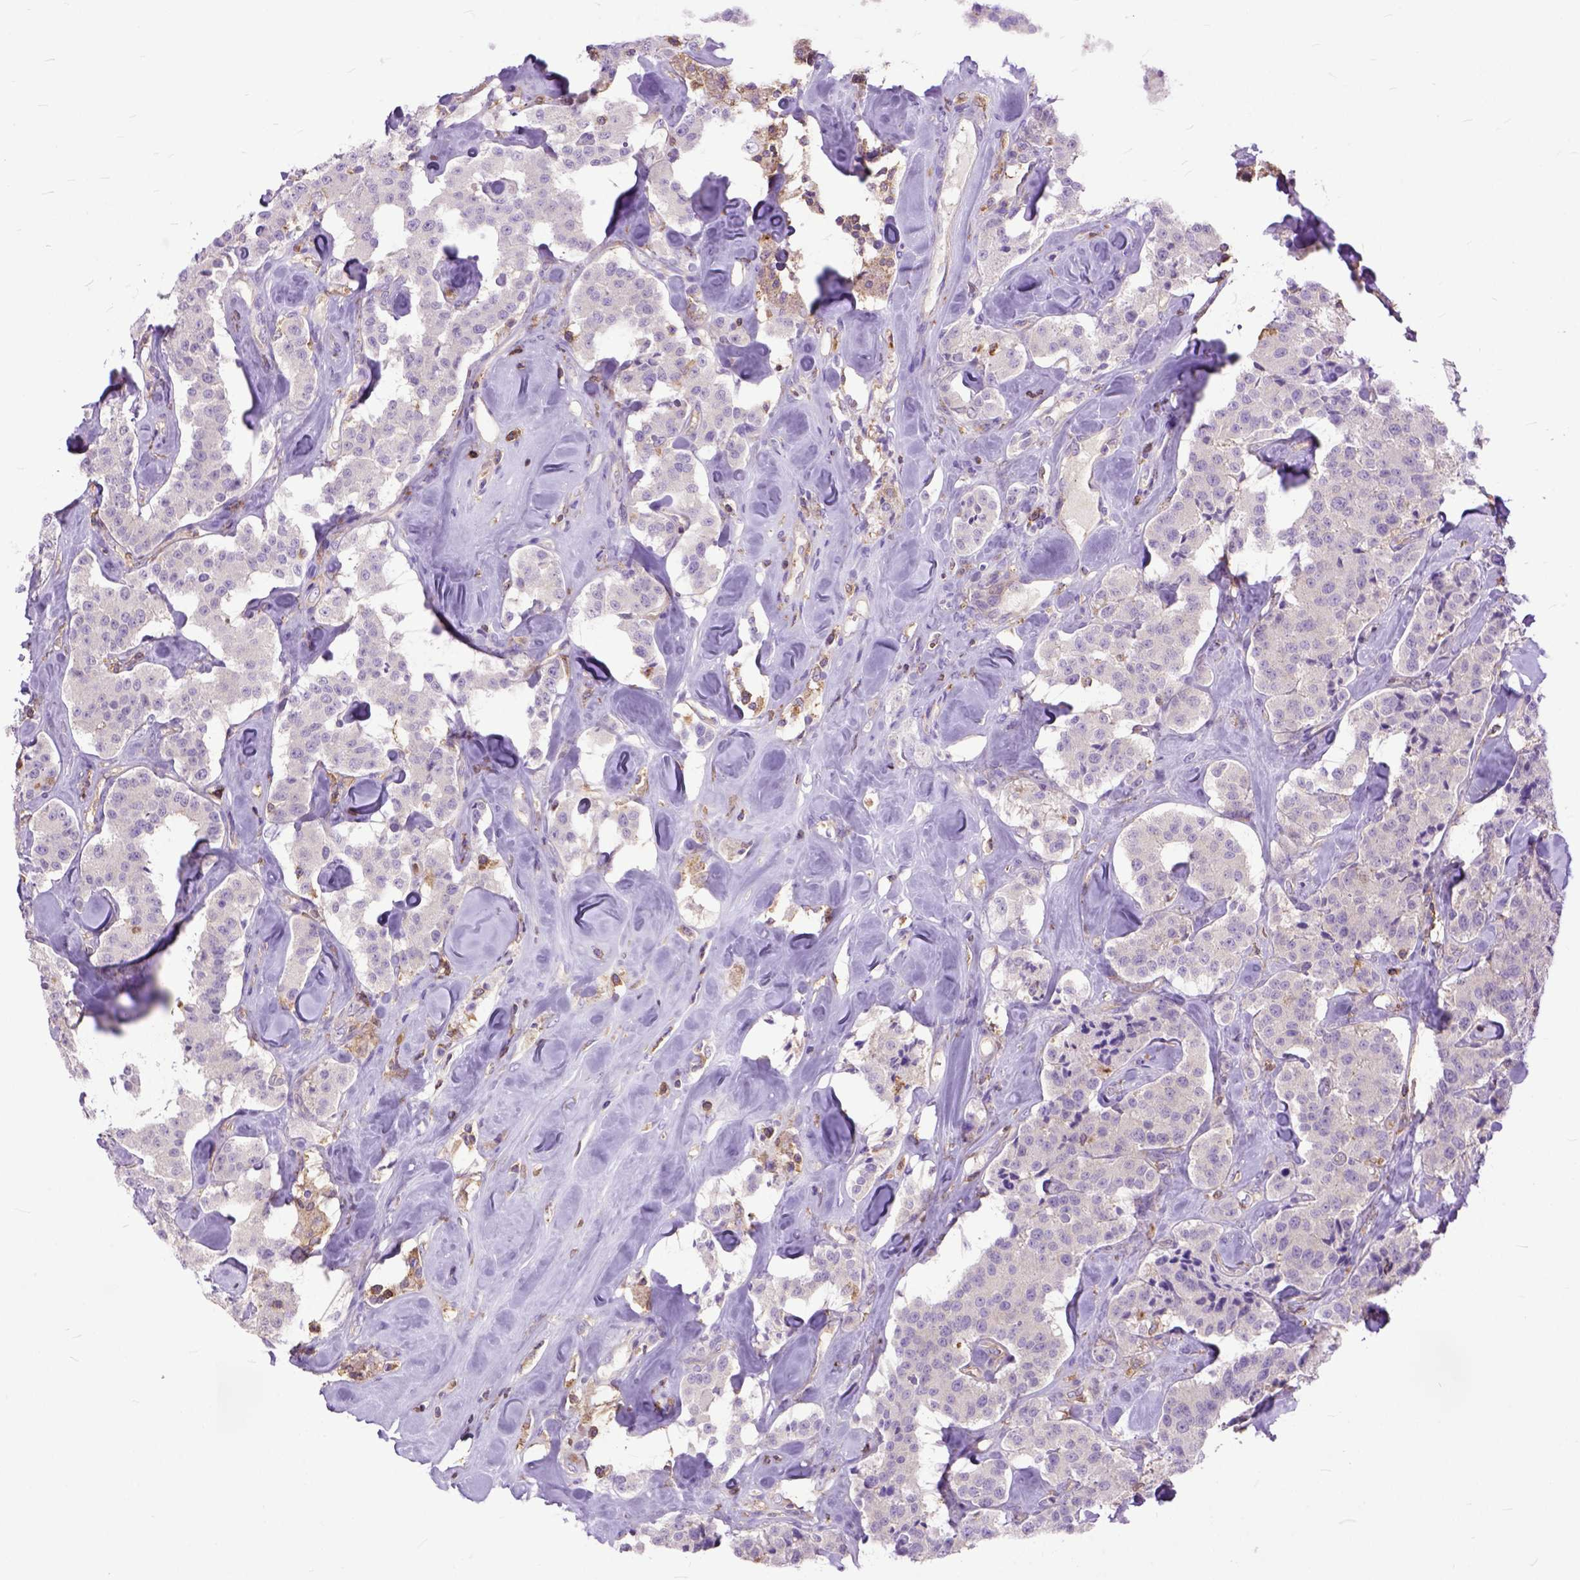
{"staining": {"intensity": "weak", "quantity": "<25%", "location": "cytoplasmic/membranous"}, "tissue": "carcinoid", "cell_type": "Tumor cells", "image_type": "cancer", "snomed": [{"axis": "morphology", "description": "Carcinoid, malignant, NOS"}, {"axis": "topography", "description": "Pancreas"}], "caption": "High magnification brightfield microscopy of carcinoid (malignant) stained with DAB (brown) and counterstained with hematoxylin (blue): tumor cells show no significant positivity. (DAB (3,3'-diaminobenzidine) IHC, high magnification).", "gene": "NAMPT", "patient": {"sex": "male", "age": 41}}